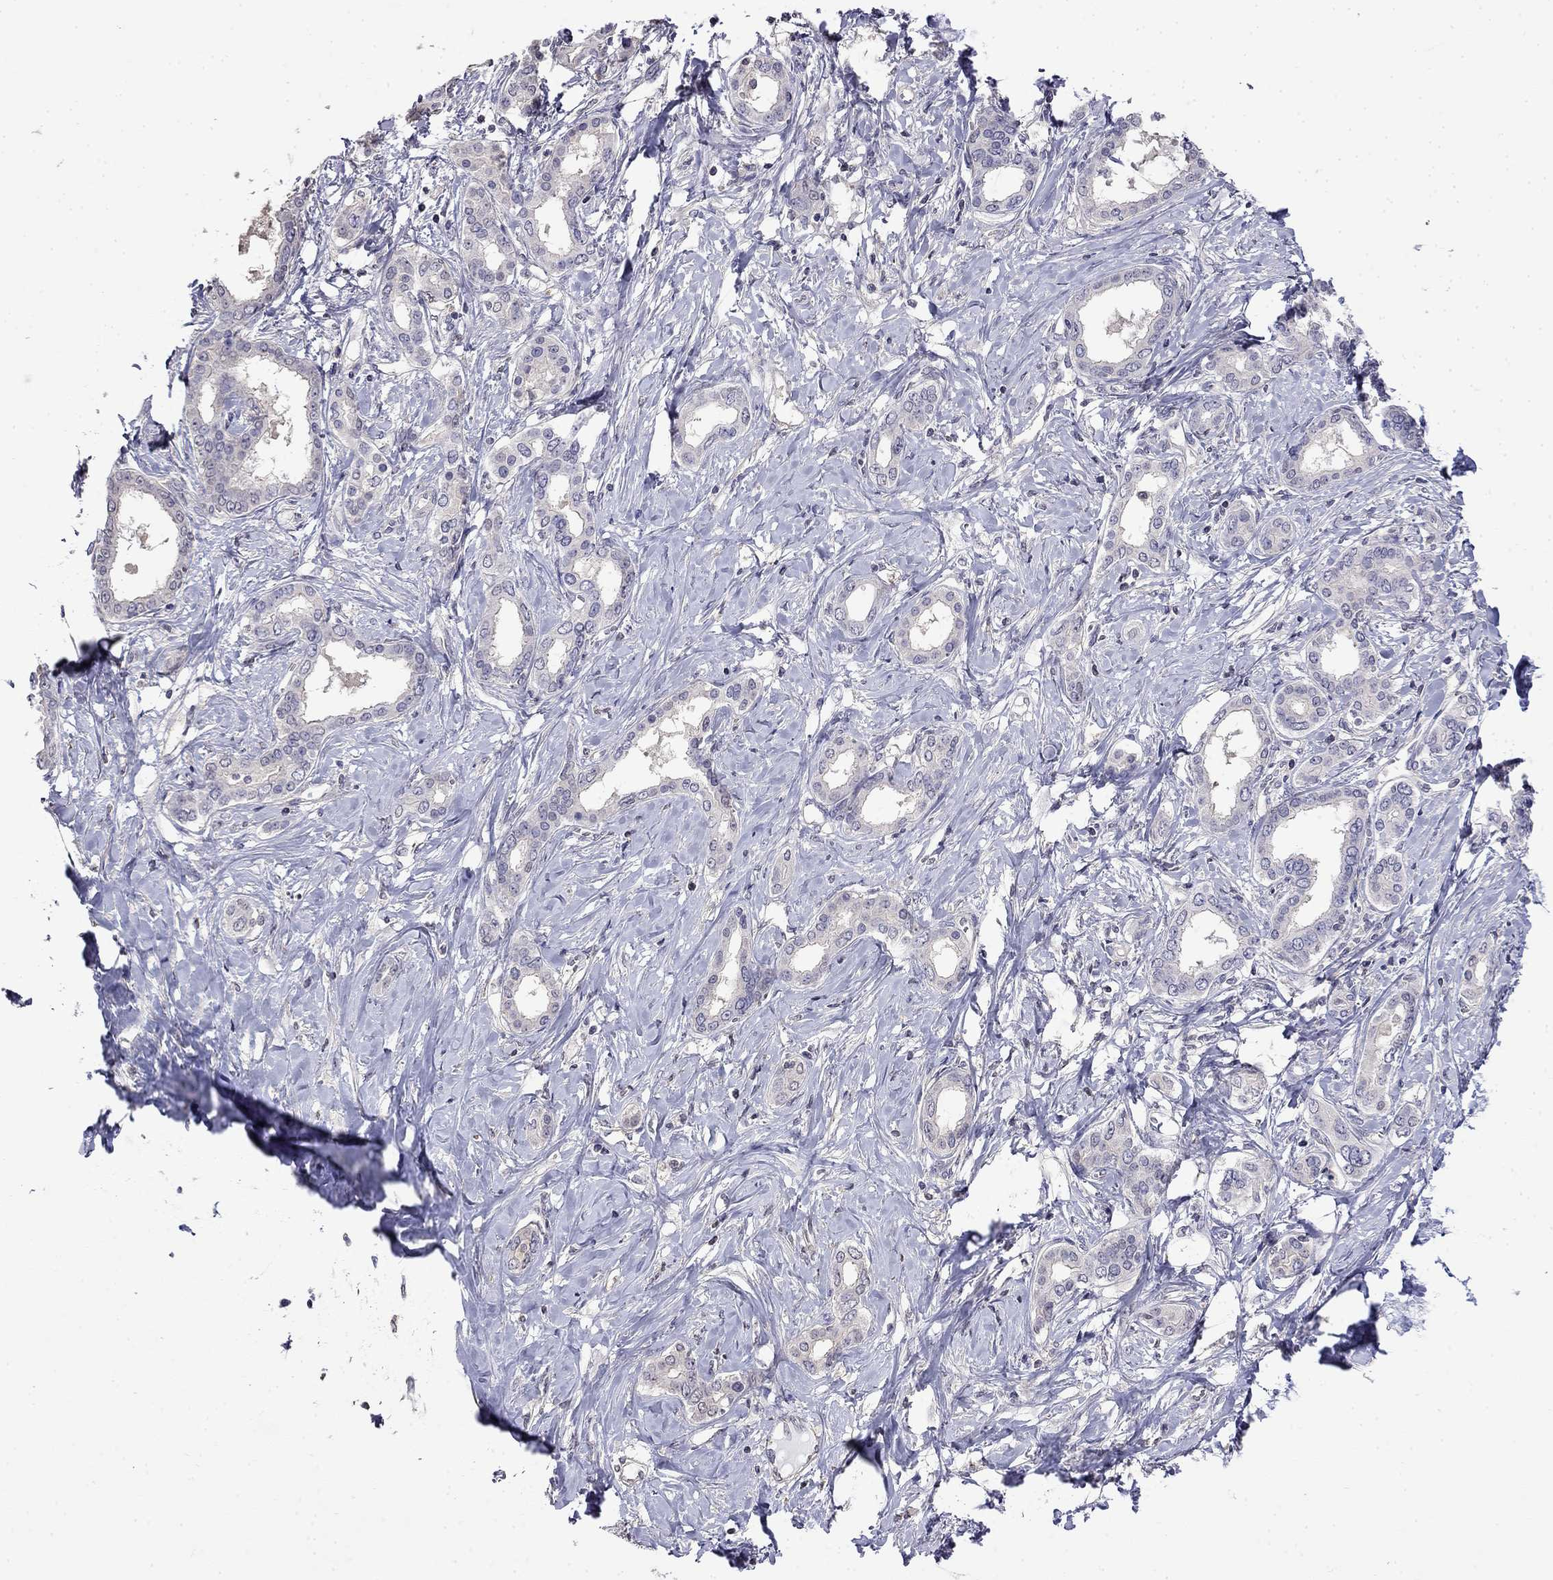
{"staining": {"intensity": "negative", "quantity": "none", "location": "none"}, "tissue": "liver cancer", "cell_type": "Tumor cells", "image_type": "cancer", "snomed": [{"axis": "morphology", "description": "Cholangiocarcinoma"}, {"axis": "topography", "description": "Liver"}], "caption": "Human liver cancer stained for a protein using immunohistochemistry shows no positivity in tumor cells.", "gene": "GUCA1B", "patient": {"sex": "female", "age": 47}}